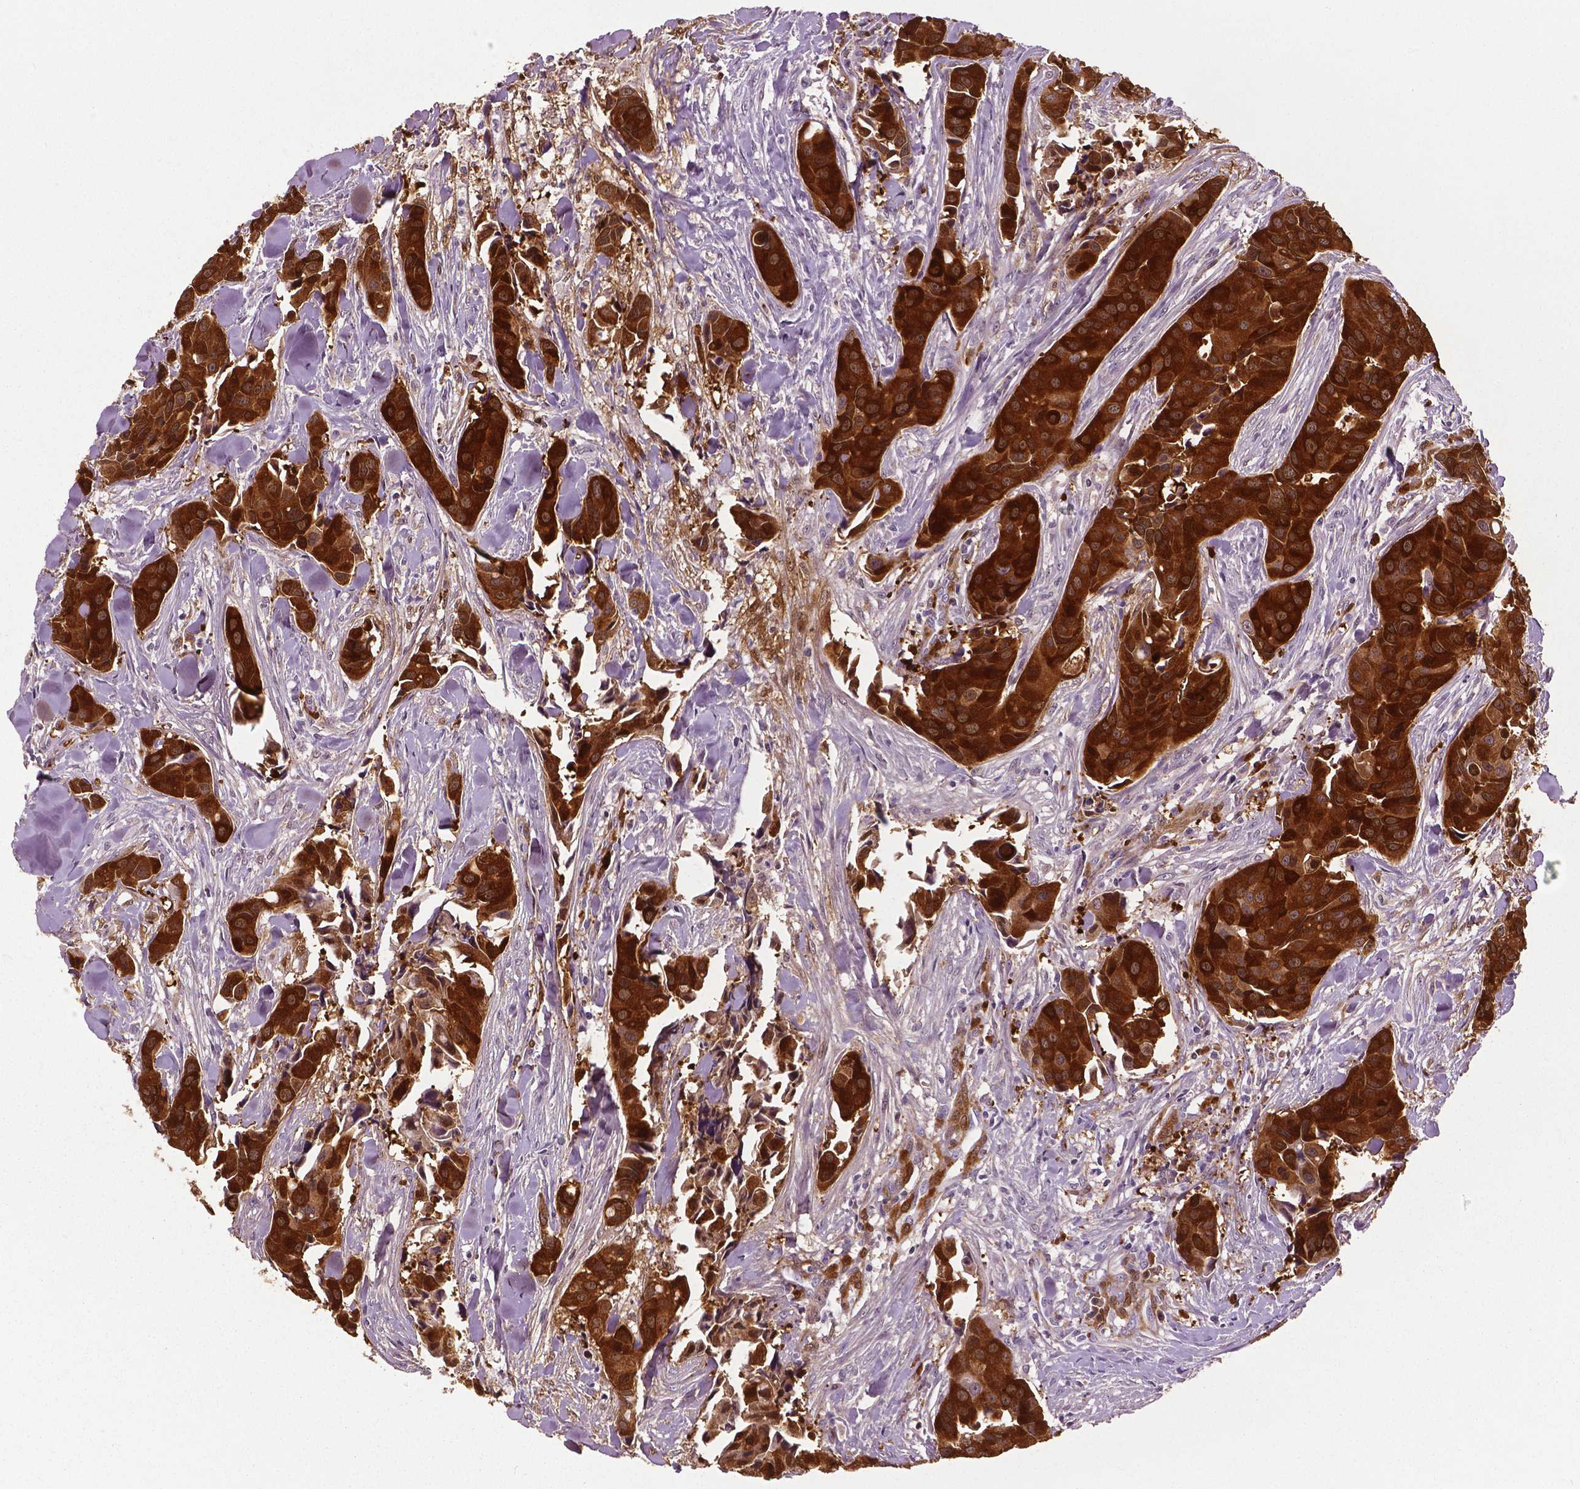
{"staining": {"intensity": "strong", "quantity": ">75%", "location": "cytoplasmic/membranous"}, "tissue": "head and neck cancer", "cell_type": "Tumor cells", "image_type": "cancer", "snomed": [{"axis": "morphology", "description": "Adenocarcinoma, NOS"}, {"axis": "topography", "description": "Head-Neck"}], "caption": "High-magnification brightfield microscopy of adenocarcinoma (head and neck) stained with DAB (3,3'-diaminobenzidine) (brown) and counterstained with hematoxylin (blue). tumor cells exhibit strong cytoplasmic/membranous expression is seen in approximately>75% of cells.", "gene": "PHGDH", "patient": {"sex": "male", "age": 76}}